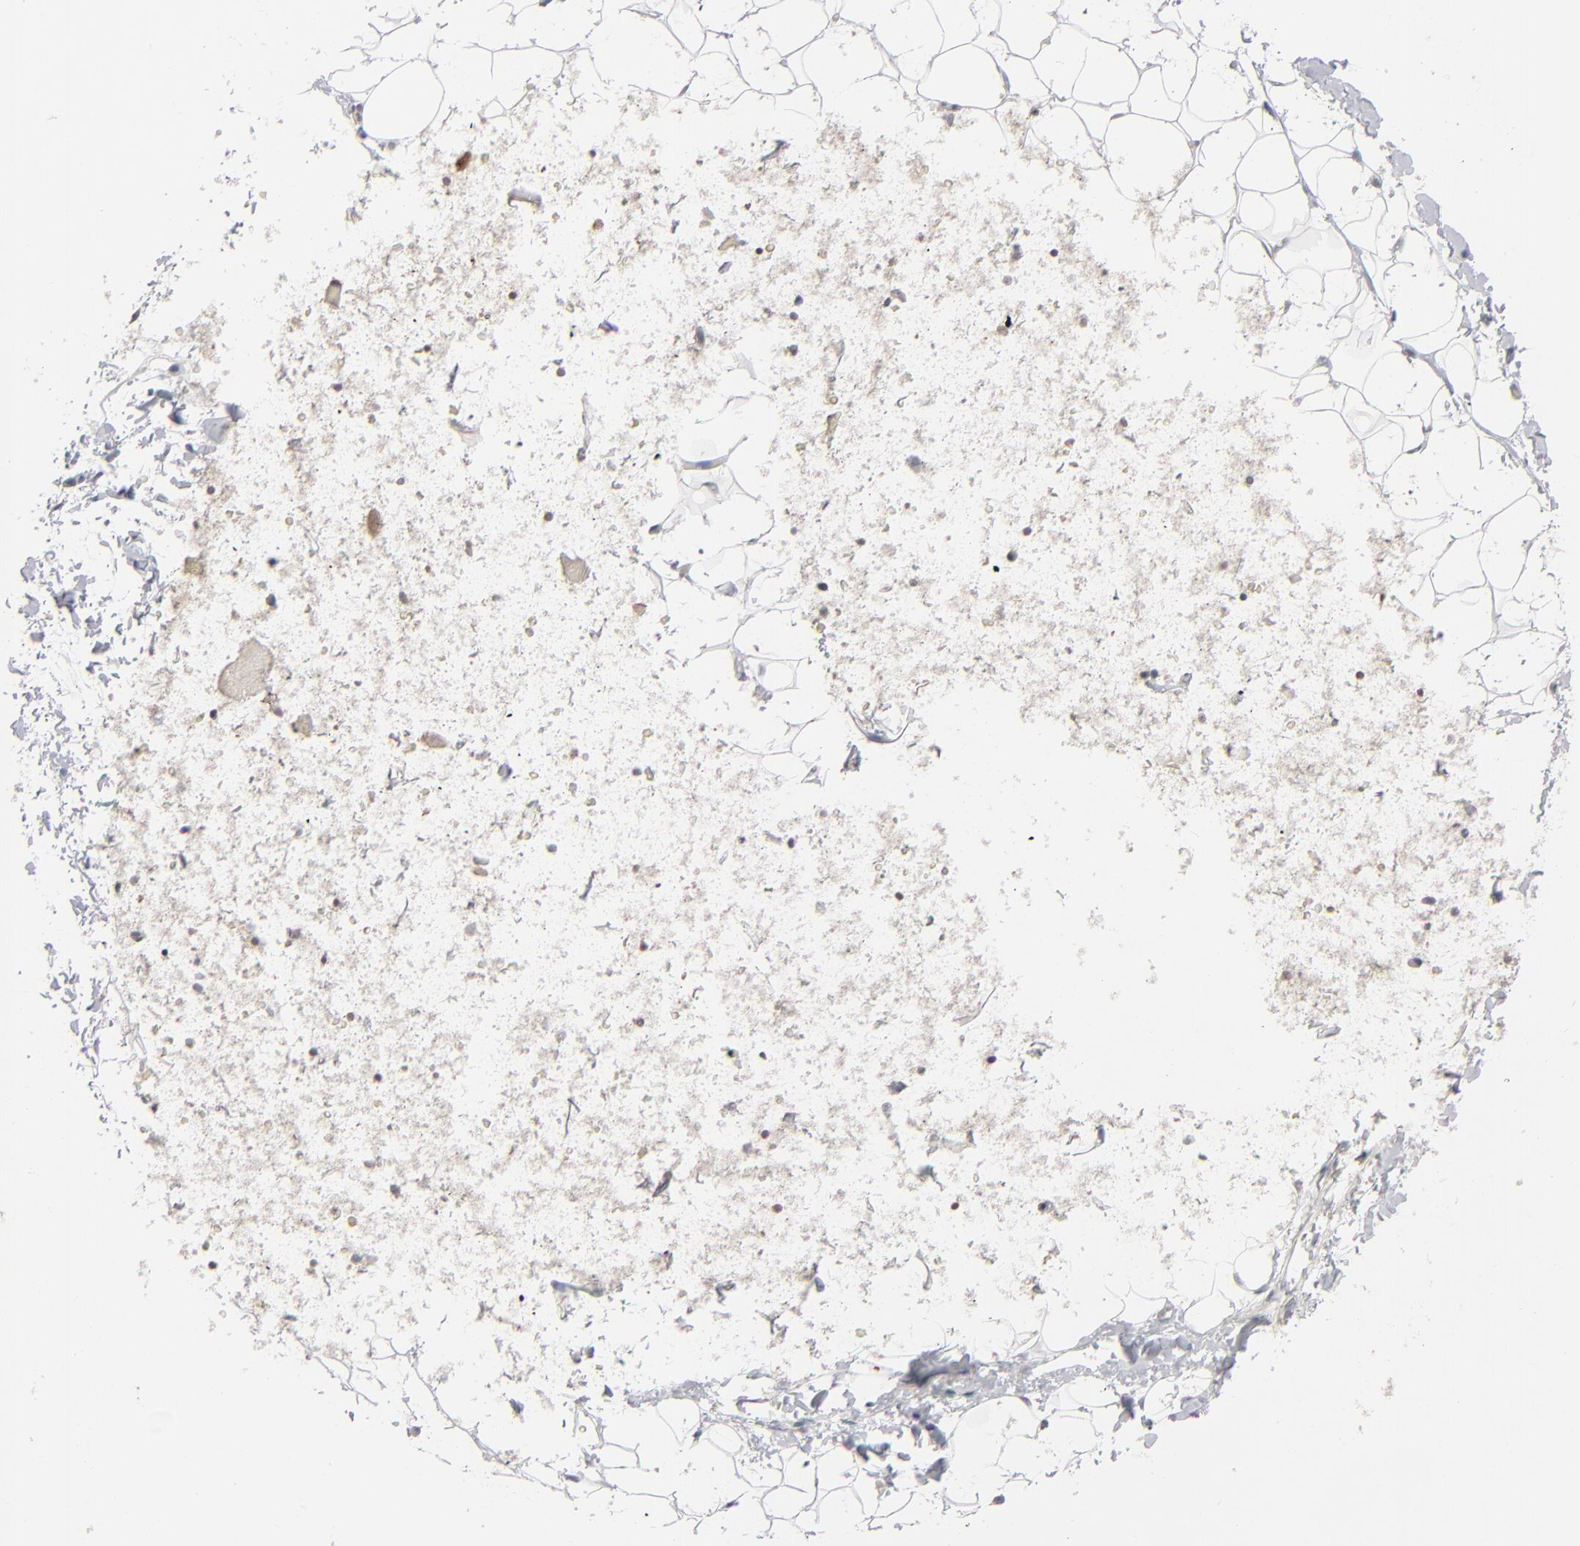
{"staining": {"intensity": "negative", "quantity": "none", "location": "none"}, "tissue": "adipose tissue", "cell_type": "Adipocytes", "image_type": "normal", "snomed": [{"axis": "morphology", "description": "Normal tissue, NOS"}, {"axis": "topography", "description": "Soft tissue"}], "caption": "Immunohistochemistry (IHC) of benign adipose tissue shows no expression in adipocytes. (Stains: DAB (3,3'-diaminobenzidine) immunohistochemistry with hematoxylin counter stain, Microscopy: brightfield microscopy at high magnification).", "gene": "STAT4", "patient": {"sex": "male", "age": 26}}